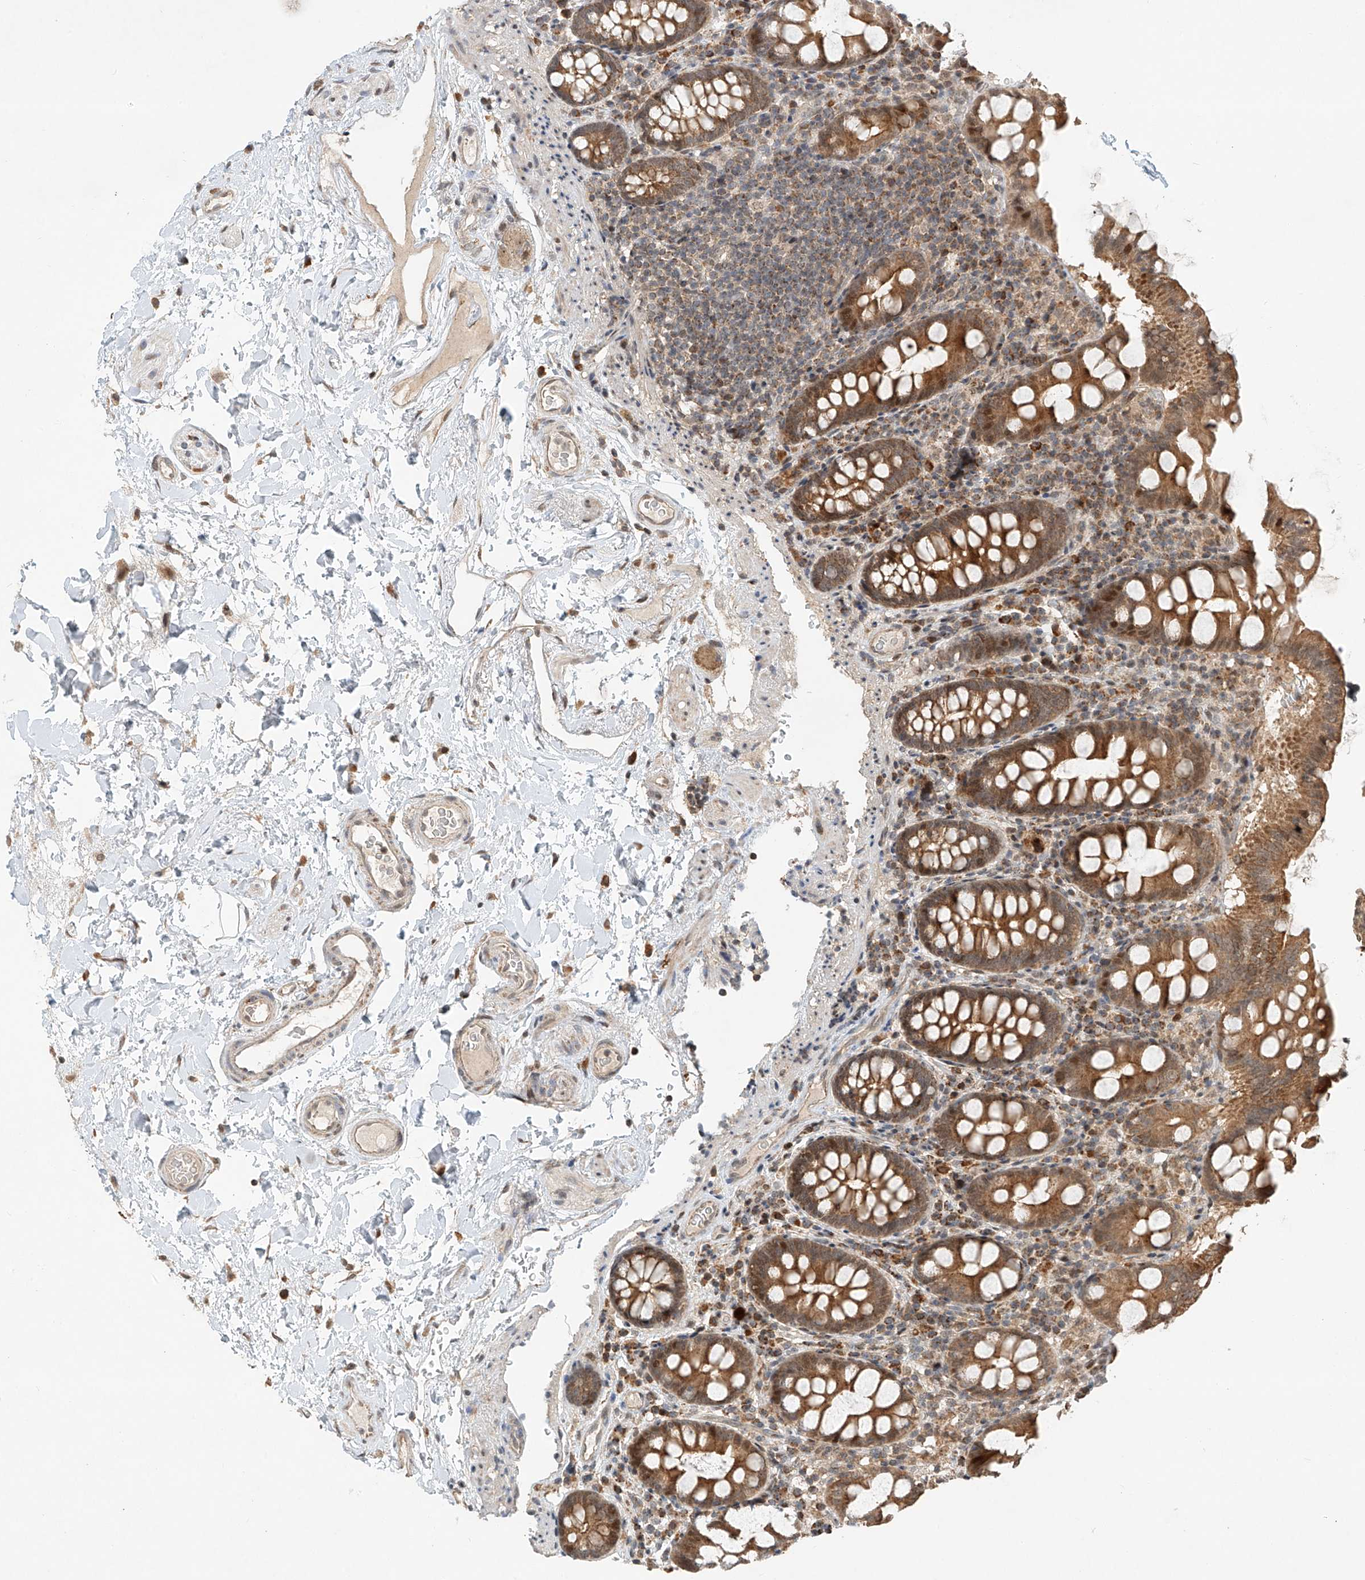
{"staining": {"intensity": "moderate", "quantity": ">75%", "location": "cytoplasmic/membranous"}, "tissue": "colon", "cell_type": "Endothelial cells", "image_type": "normal", "snomed": [{"axis": "morphology", "description": "Normal tissue, NOS"}, {"axis": "topography", "description": "Colon"}], "caption": "Protein expression by immunohistochemistry (IHC) exhibits moderate cytoplasmic/membranous staining in about >75% of endothelial cells in unremarkable colon.", "gene": "SYTL3", "patient": {"sex": "female", "age": 79}}